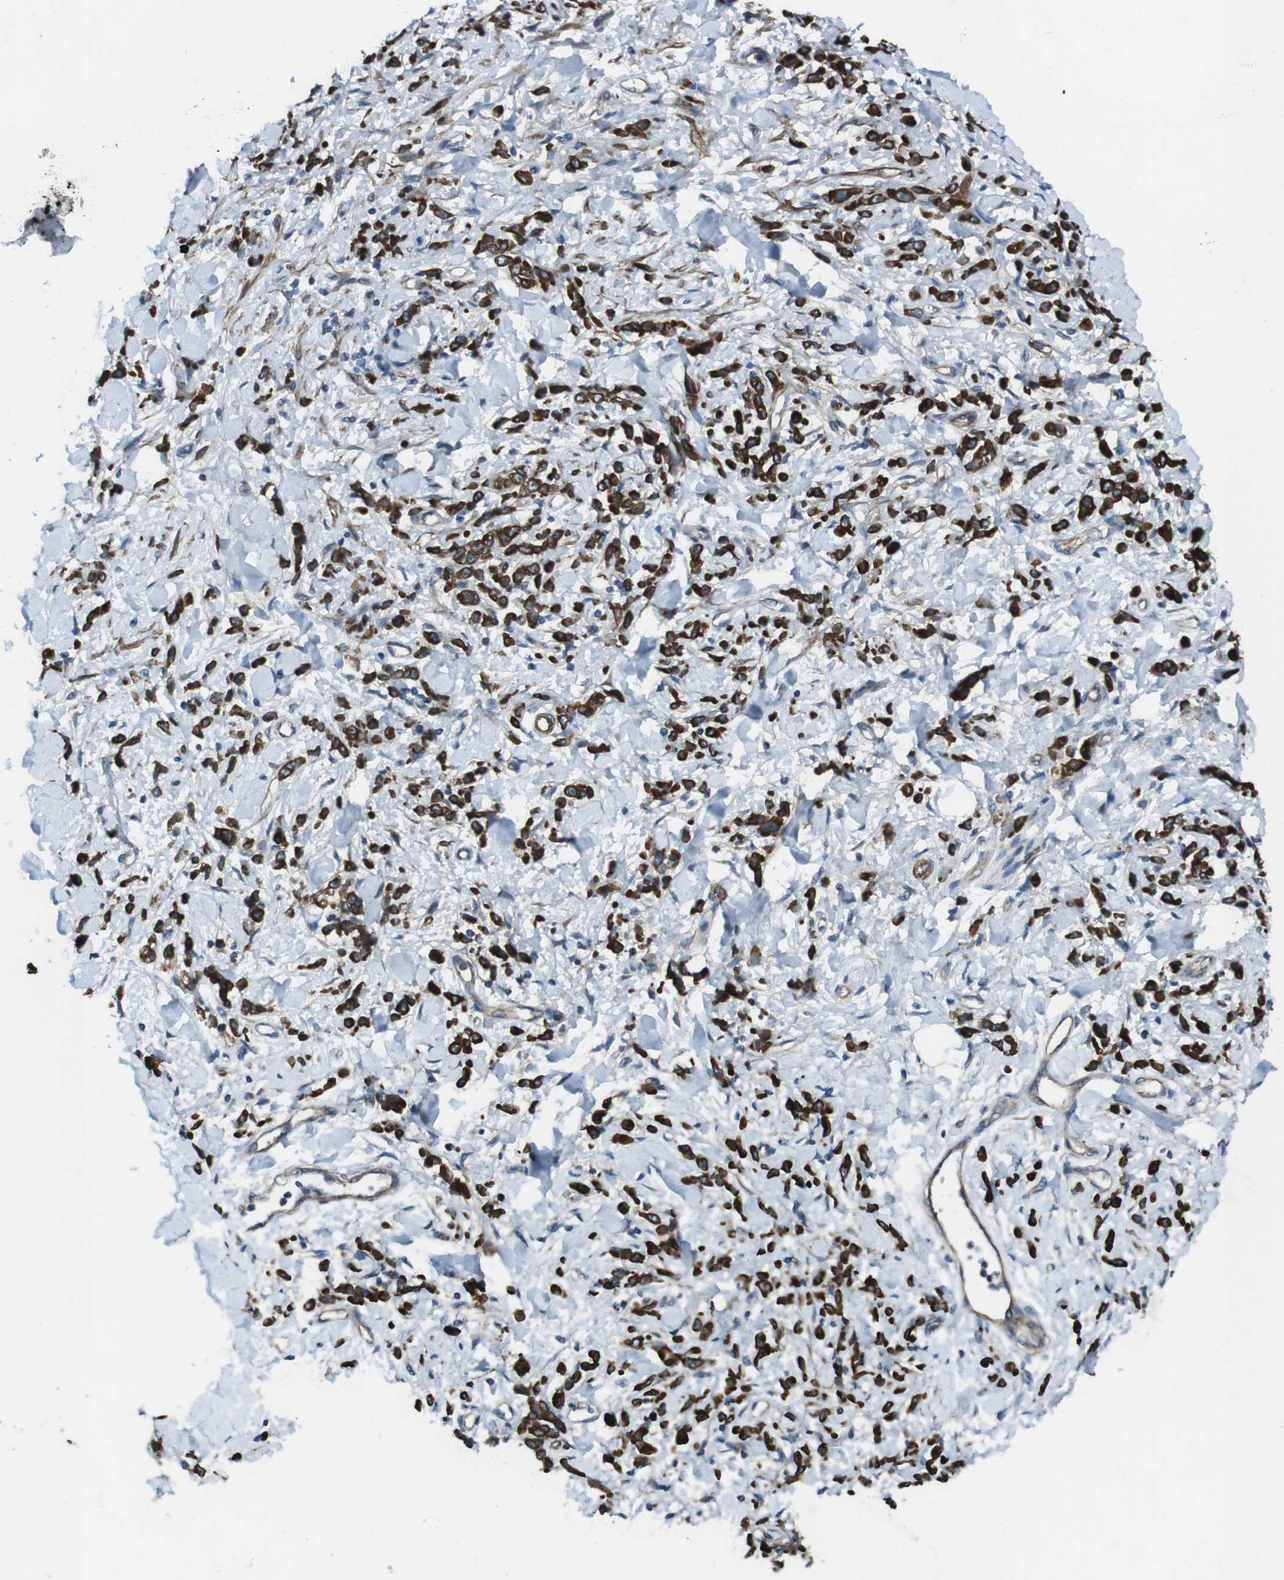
{"staining": {"intensity": "strong", "quantity": ">75%", "location": "cytoplasmic/membranous"}, "tissue": "stomach cancer", "cell_type": "Tumor cells", "image_type": "cancer", "snomed": [{"axis": "morphology", "description": "Normal tissue, NOS"}, {"axis": "morphology", "description": "Adenocarcinoma, NOS"}, {"axis": "topography", "description": "Stomach"}], "caption": "A brown stain labels strong cytoplasmic/membranous expression of a protein in stomach cancer (adenocarcinoma) tumor cells.", "gene": "FAM174B", "patient": {"sex": "male", "age": 82}}